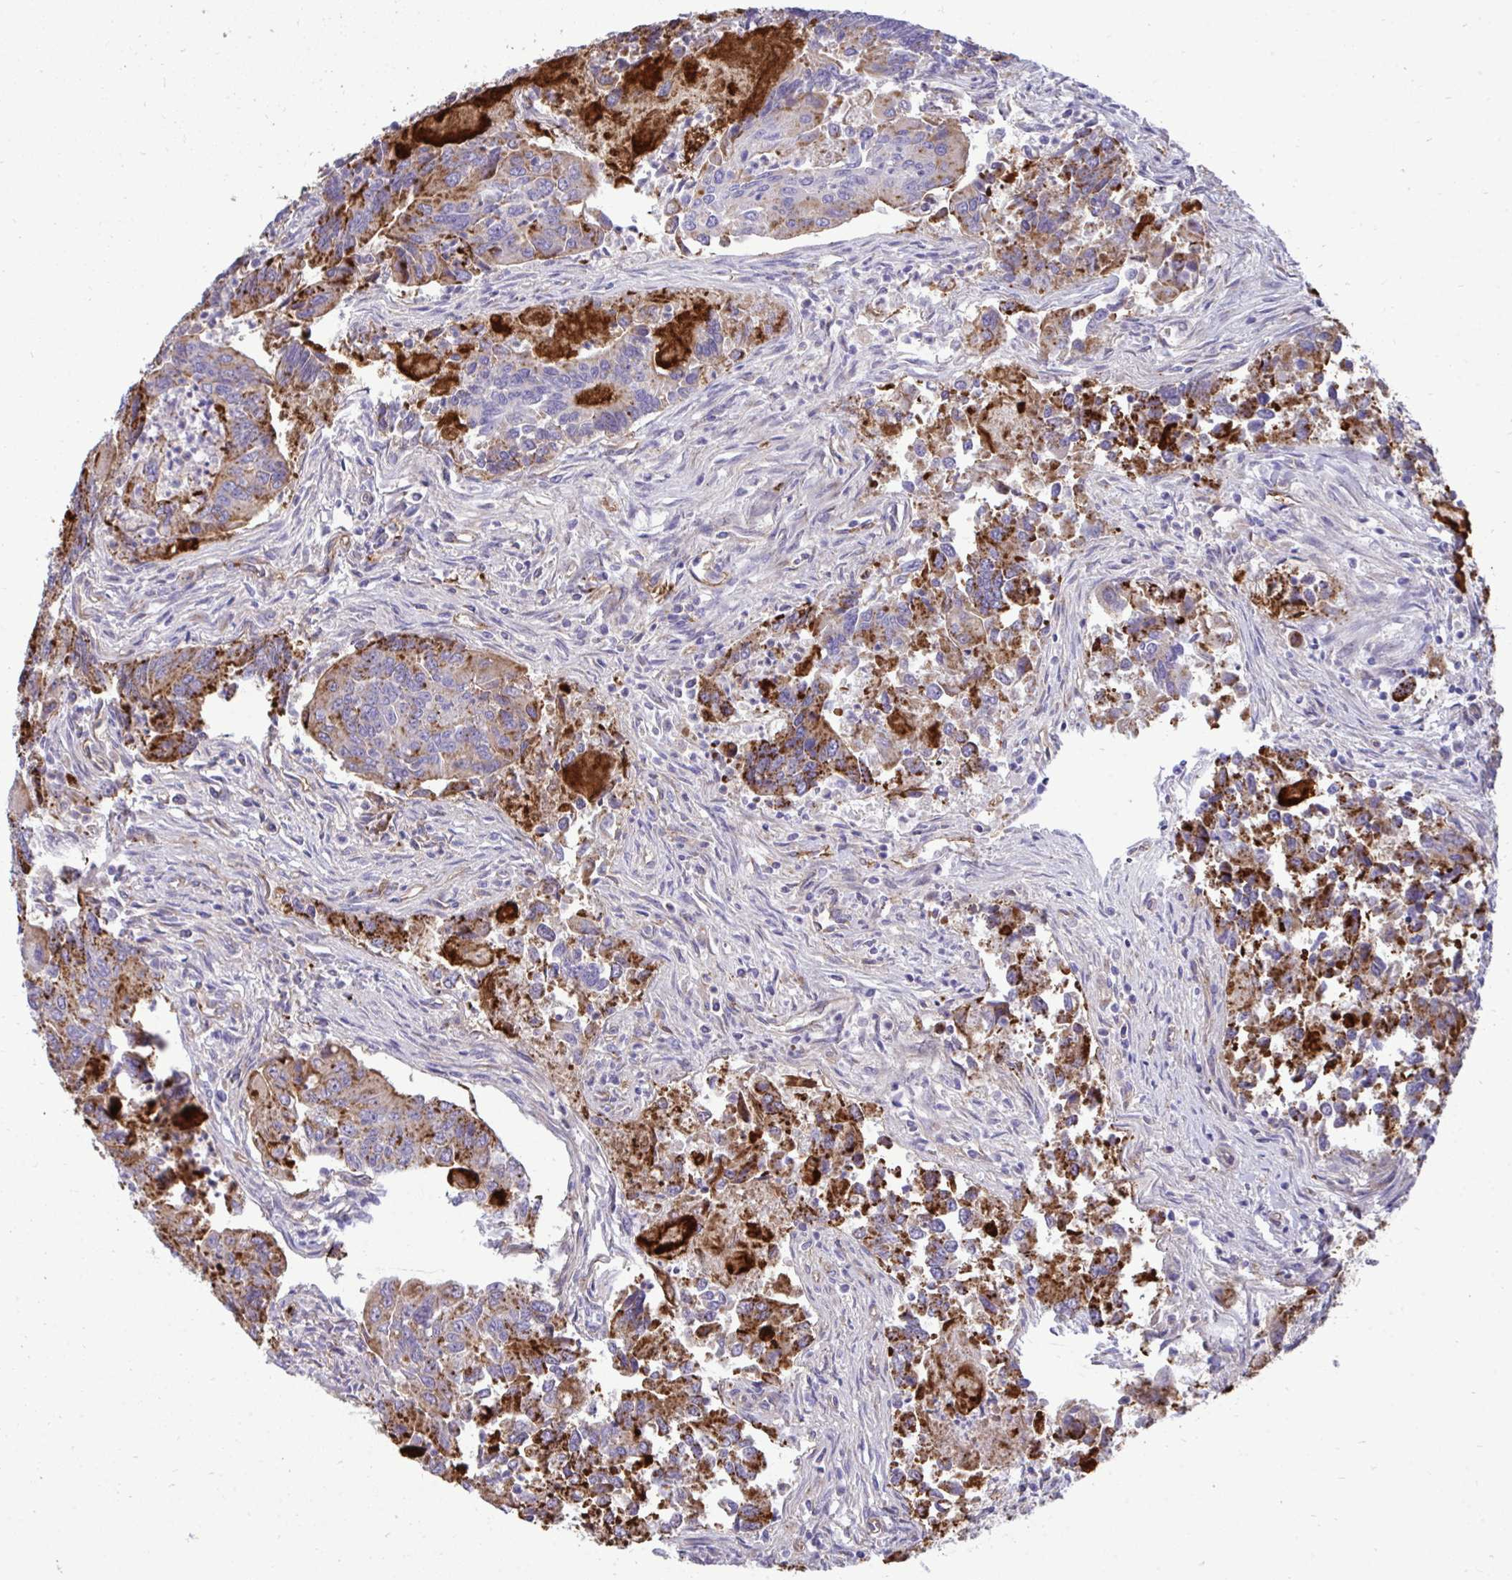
{"staining": {"intensity": "strong", "quantity": "25%-75%", "location": "cytoplasmic/membranous"}, "tissue": "colorectal cancer", "cell_type": "Tumor cells", "image_type": "cancer", "snomed": [{"axis": "morphology", "description": "Adenocarcinoma, NOS"}, {"axis": "topography", "description": "Colon"}], "caption": "A photomicrograph showing strong cytoplasmic/membranous expression in about 25%-75% of tumor cells in colorectal cancer, as visualized by brown immunohistochemical staining.", "gene": "F2", "patient": {"sex": "female", "age": 67}}